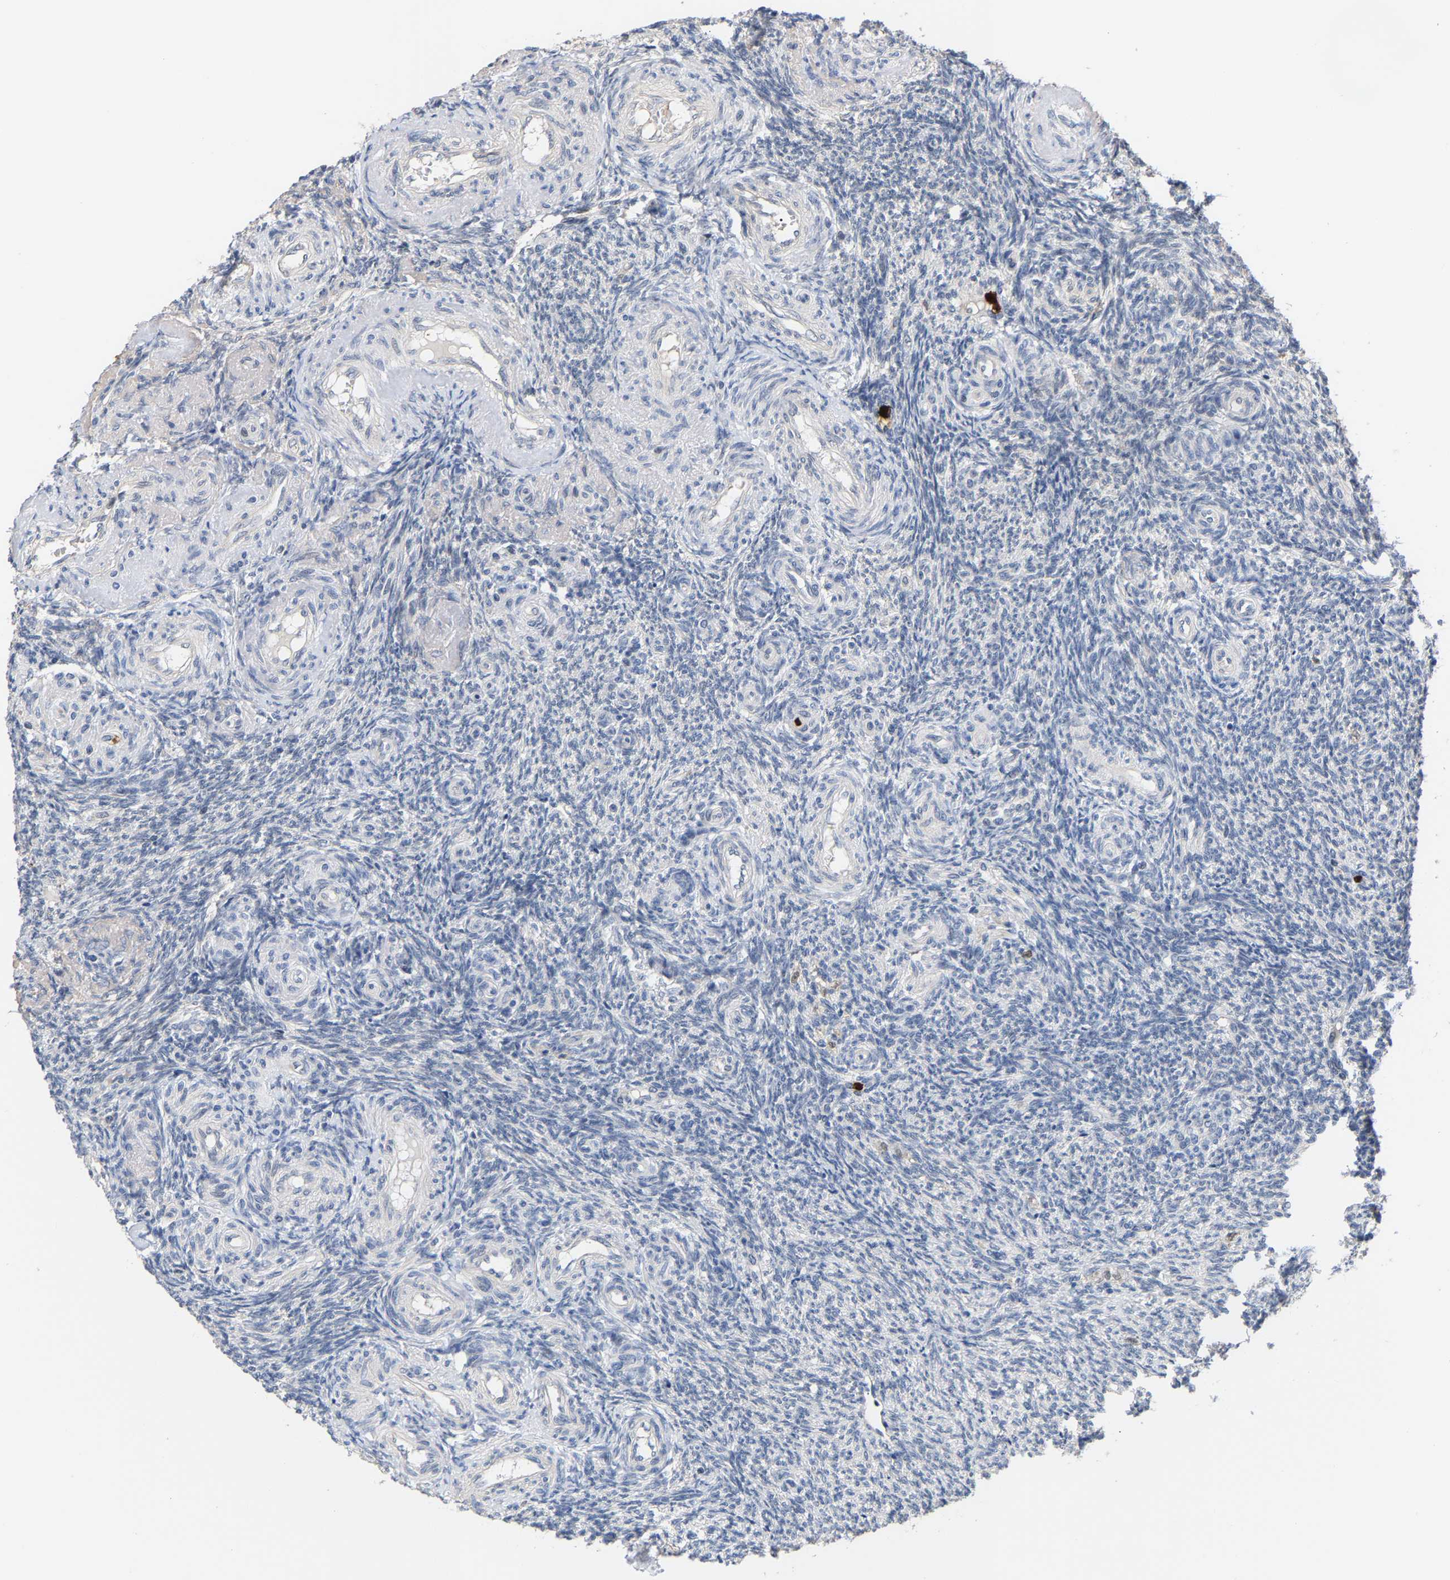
{"staining": {"intensity": "negative", "quantity": "none", "location": "none"}, "tissue": "ovary", "cell_type": "Follicle cells", "image_type": "normal", "snomed": [{"axis": "morphology", "description": "Normal tissue, NOS"}, {"axis": "topography", "description": "Ovary"}], "caption": "This histopathology image is of normal ovary stained with immunohistochemistry (IHC) to label a protein in brown with the nuclei are counter-stained blue. There is no expression in follicle cells.", "gene": "TDRD7", "patient": {"sex": "female", "age": 41}}